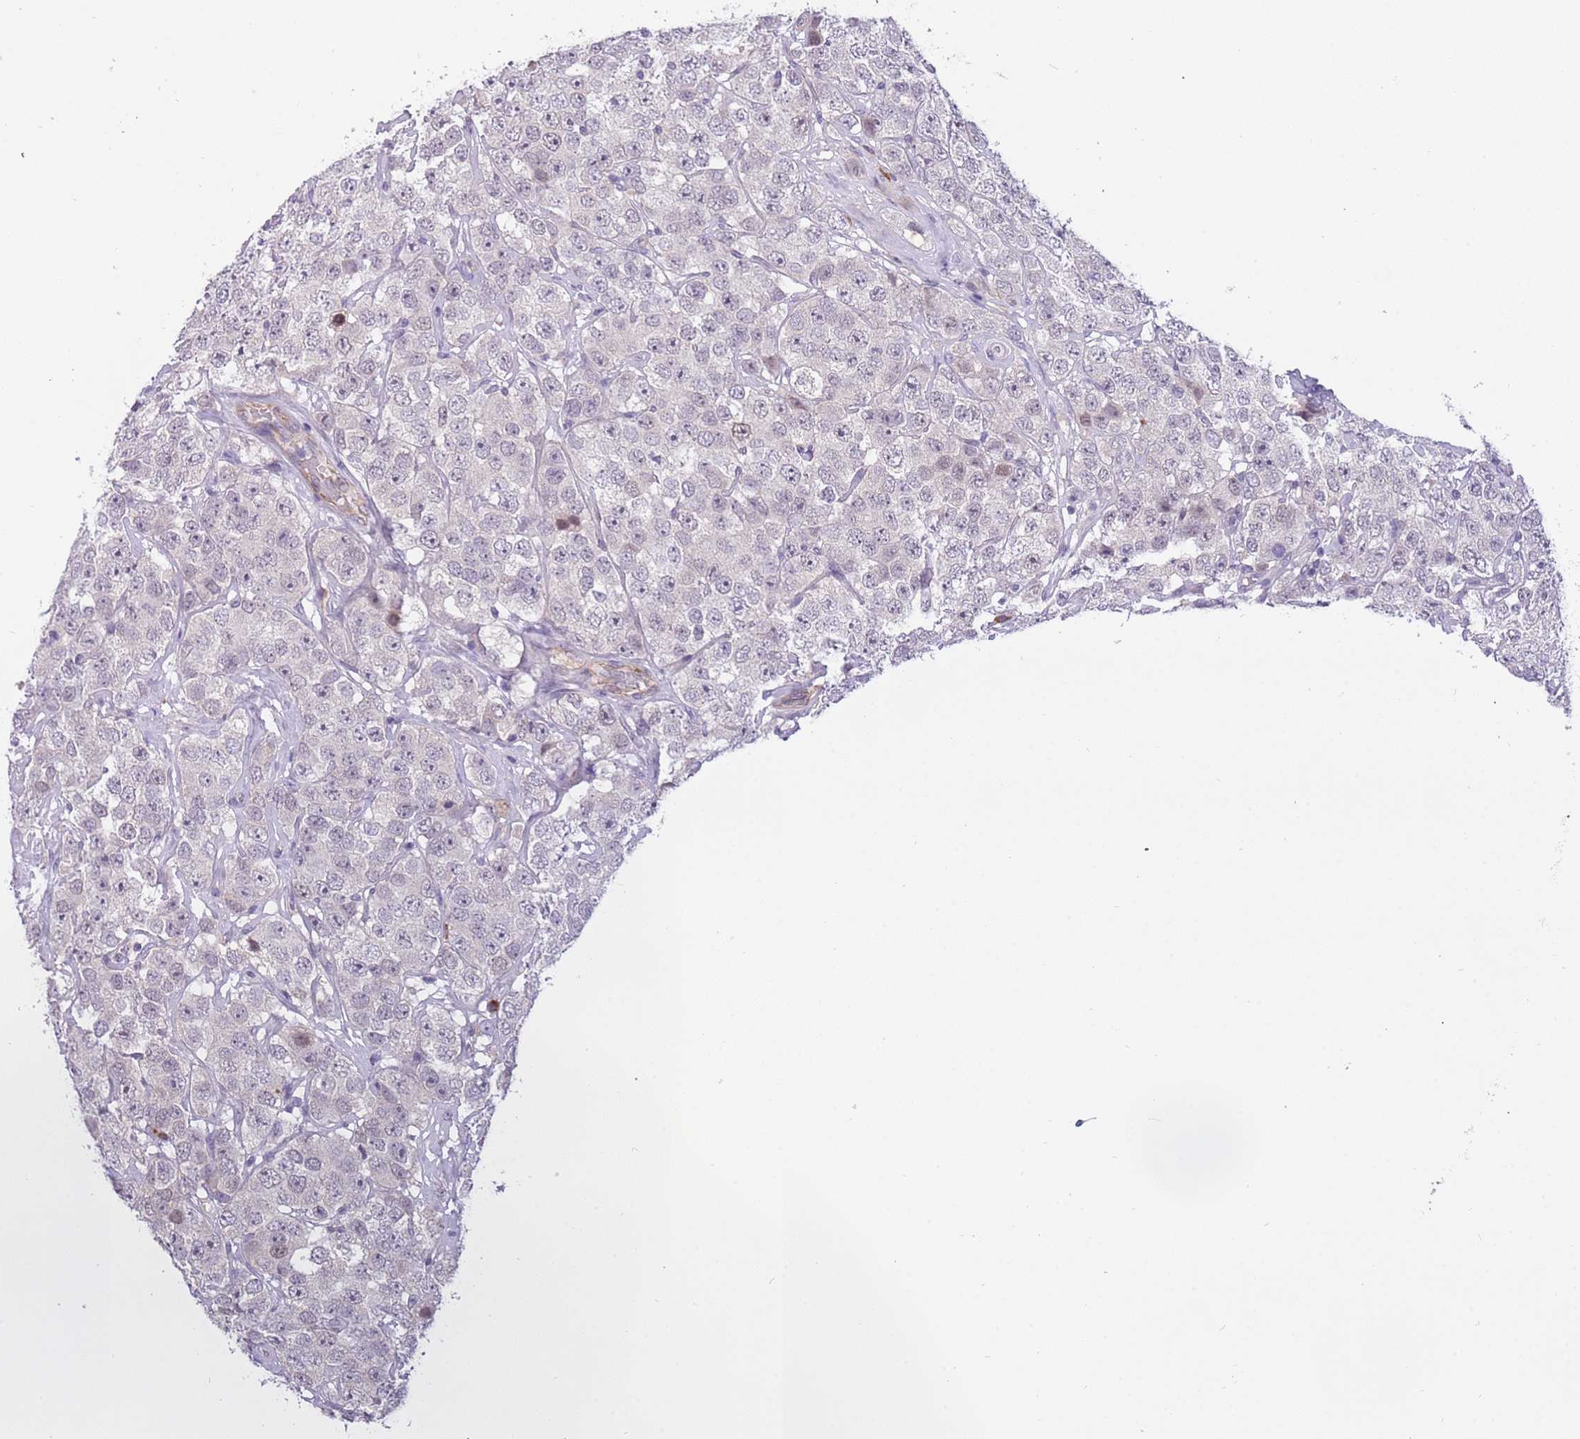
{"staining": {"intensity": "negative", "quantity": "none", "location": "none"}, "tissue": "testis cancer", "cell_type": "Tumor cells", "image_type": "cancer", "snomed": [{"axis": "morphology", "description": "Seminoma, NOS"}, {"axis": "topography", "description": "Testis"}], "caption": "Immunohistochemical staining of testis seminoma demonstrates no significant expression in tumor cells.", "gene": "MAGEF1", "patient": {"sex": "male", "age": 28}}